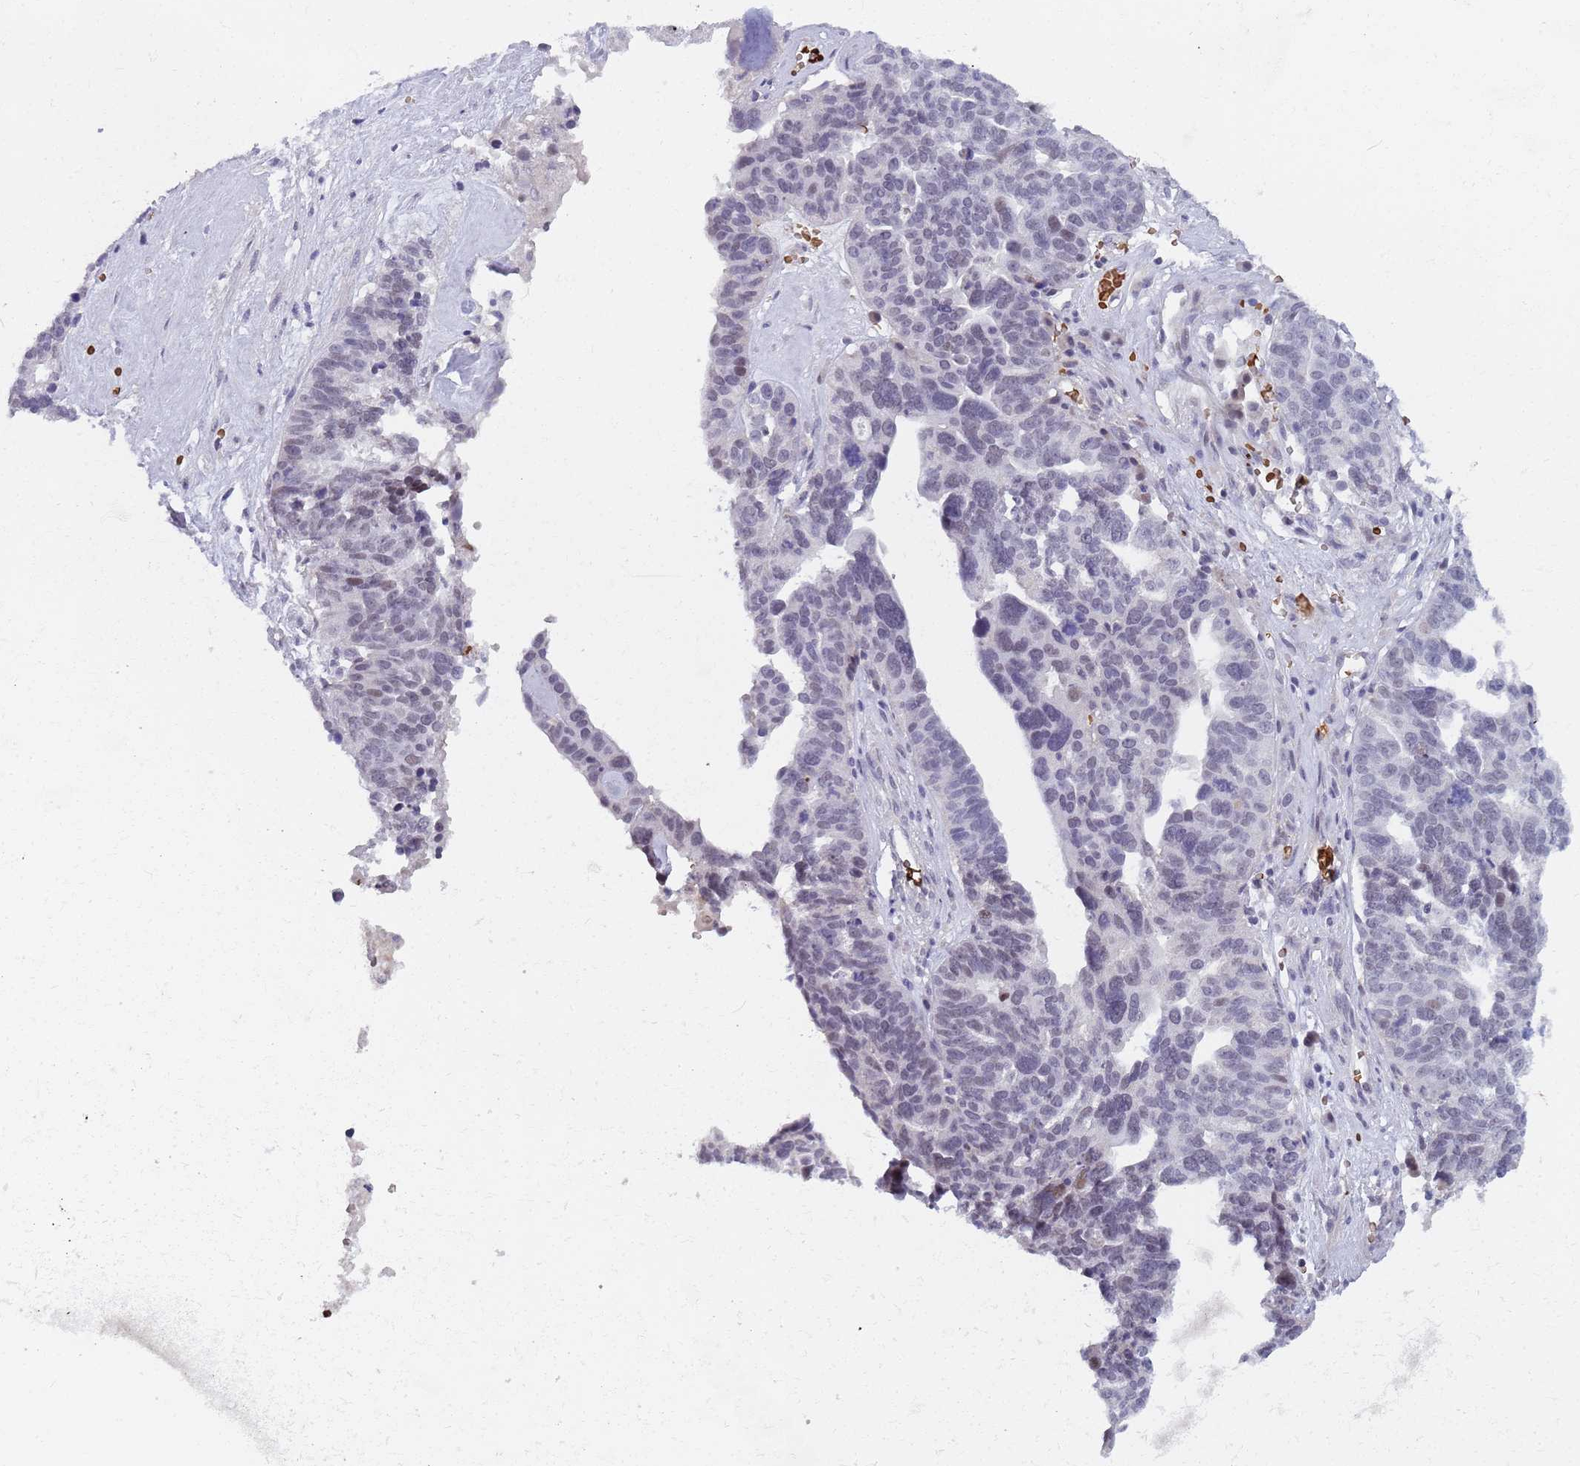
{"staining": {"intensity": "weak", "quantity": "<25%", "location": "nuclear"}, "tissue": "ovarian cancer", "cell_type": "Tumor cells", "image_type": "cancer", "snomed": [{"axis": "morphology", "description": "Cystadenocarcinoma, serous, NOS"}, {"axis": "topography", "description": "Ovary"}], "caption": "This is an immunohistochemistry image of human ovarian cancer. There is no expression in tumor cells.", "gene": "LYPD6B", "patient": {"sex": "female", "age": 59}}